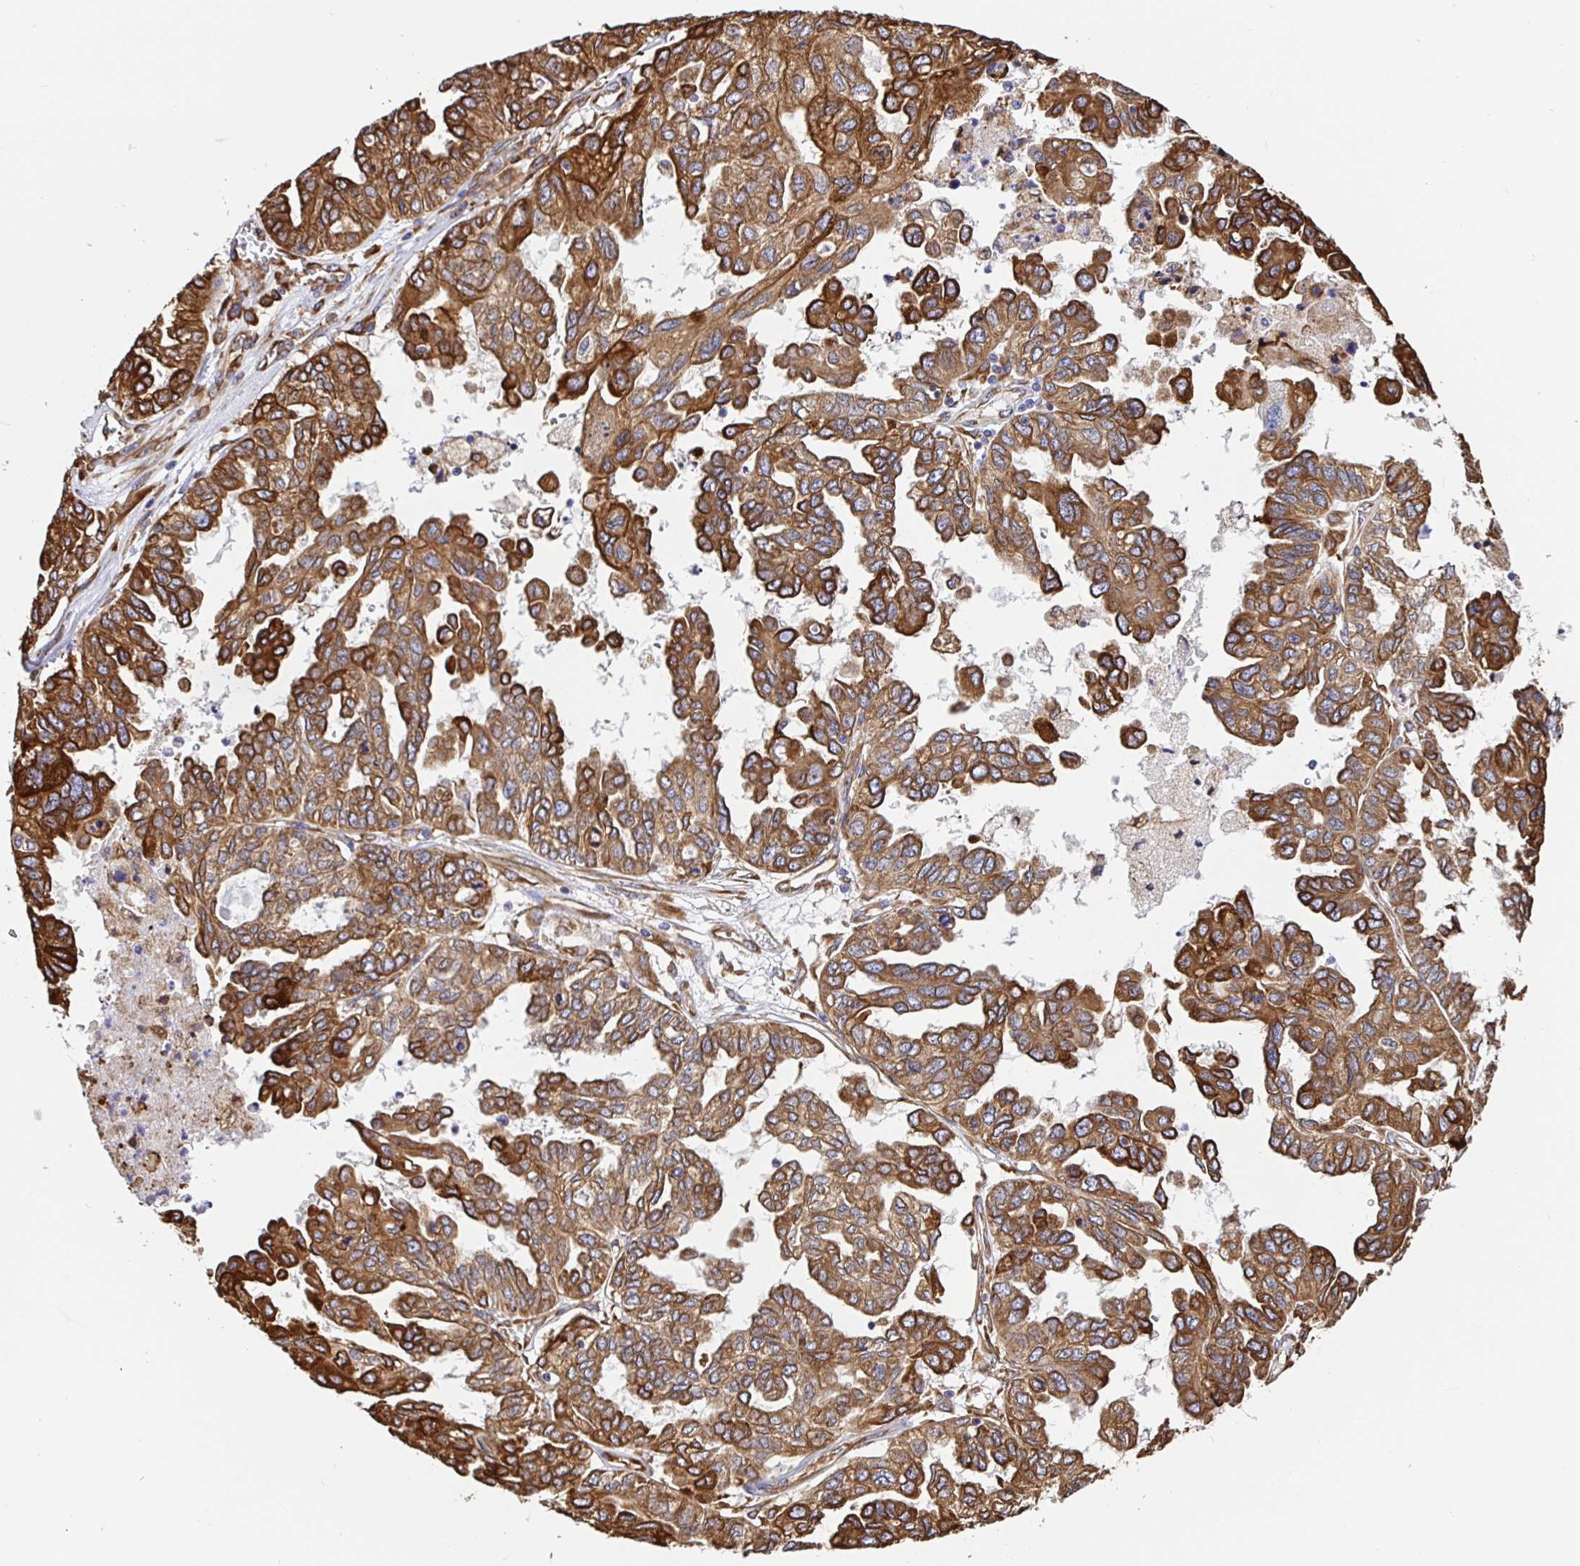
{"staining": {"intensity": "strong", "quantity": ">75%", "location": "cytoplasmic/membranous"}, "tissue": "ovarian cancer", "cell_type": "Tumor cells", "image_type": "cancer", "snomed": [{"axis": "morphology", "description": "Cystadenocarcinoma, serous, NOS"}, {"axis": "topography", "description": "Ovary"}], "caption": "Approximately >75% of tumor cells in ovarian cancer (serous cystadenocarcinoma) demonstrate strong cytoplasmic/membranous protein staining as visualized by brown immunohistochemical staining.", "gene": "MAOA", "patient": {"sex": "female", "age": 53}}